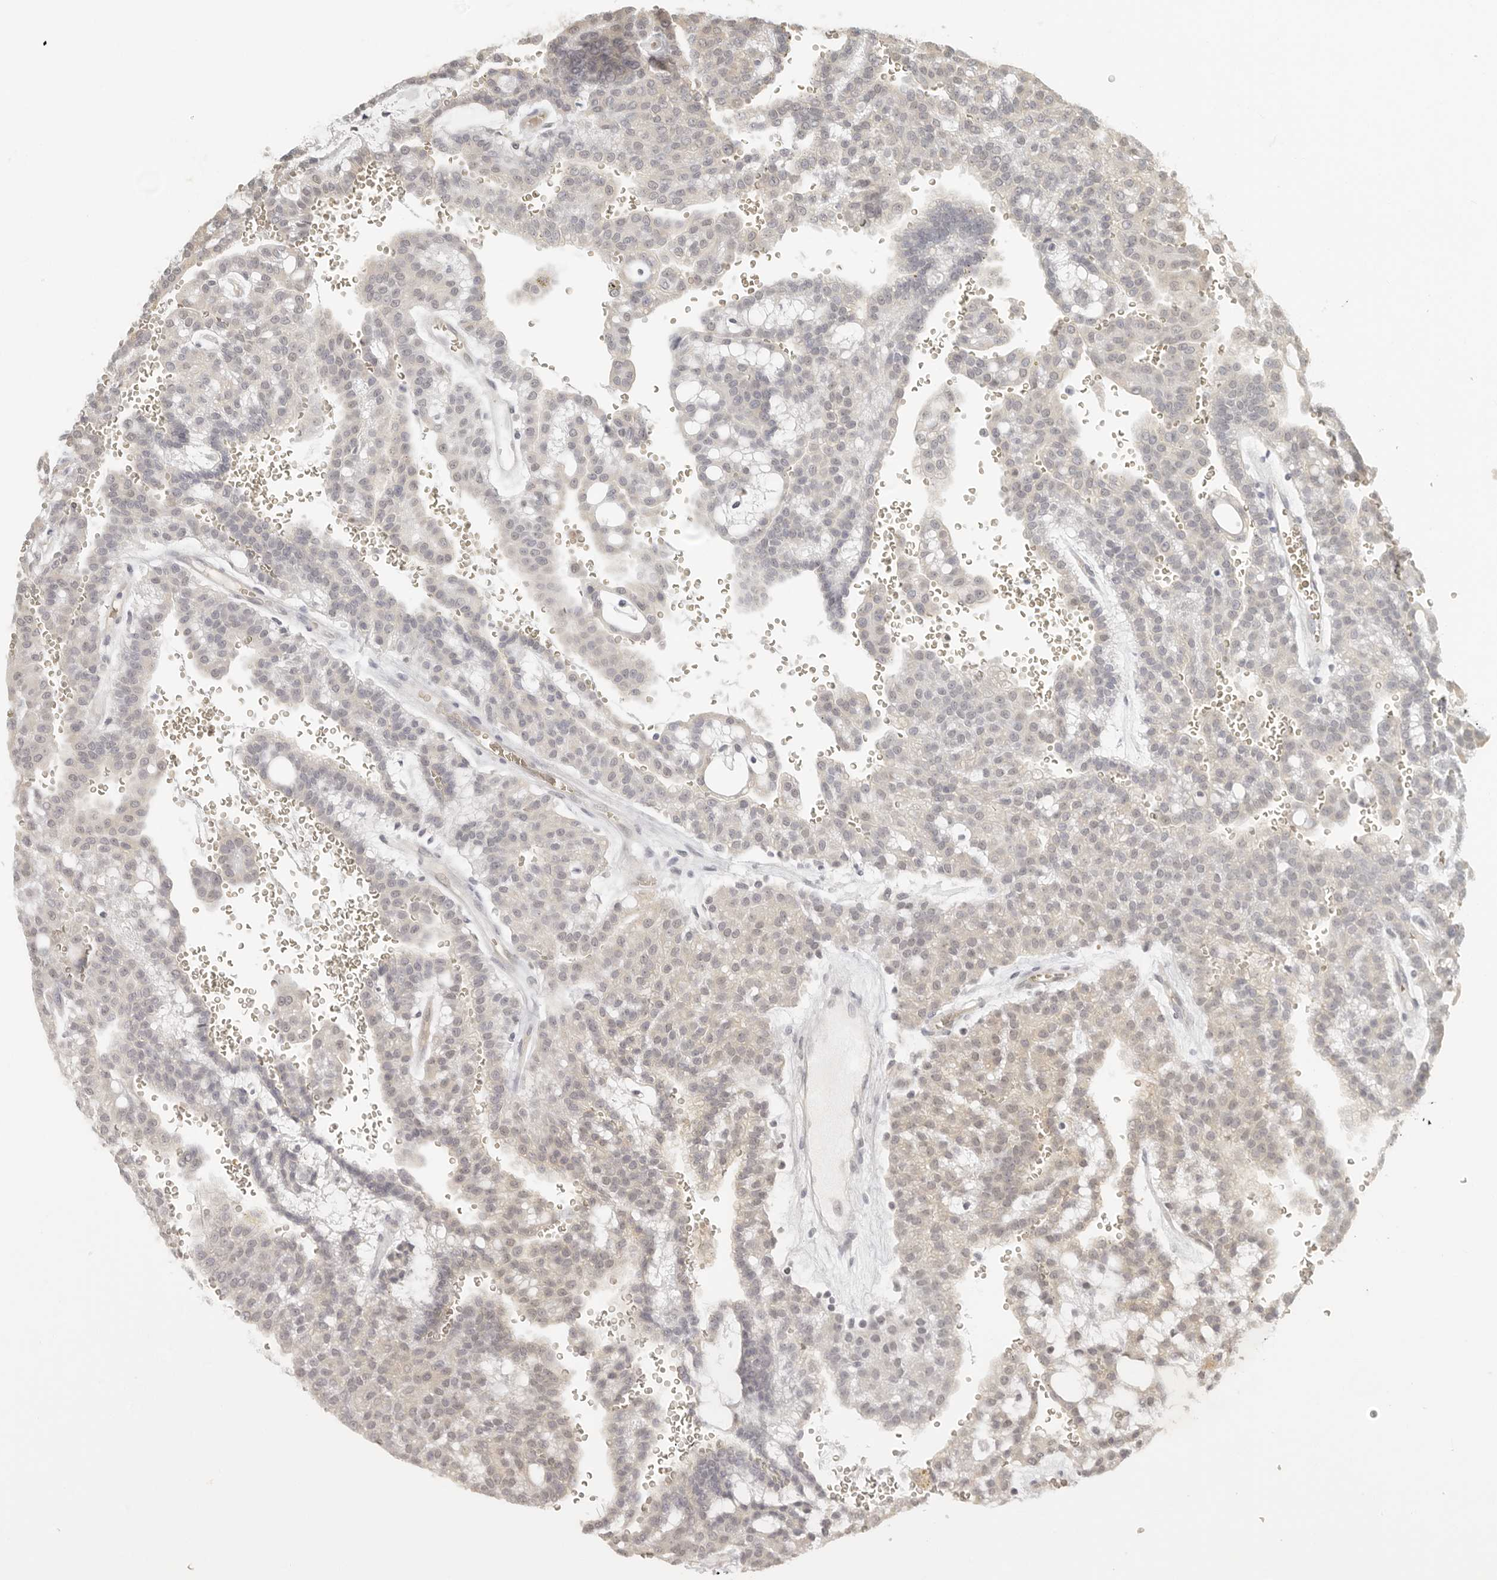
{"staining": {"intensity": "weak", "quantity": "25%-75%", "location": "nuclear"}, "tissue": "renal cancer", "cell_type": "Tumor cells", "image_type": "cancer", "snomed": [{"axis": "morphology", "description": "Adenocarcinoma, NOS"}, {"axis": "topography", "description": "Kidney"}], "caption": "Human renal adenocarcinoma stained with a protein marker exhibits weak staining in tumor cells.", "gene": "PSMA5", "patient": {"sex": "male", "age": 63}}